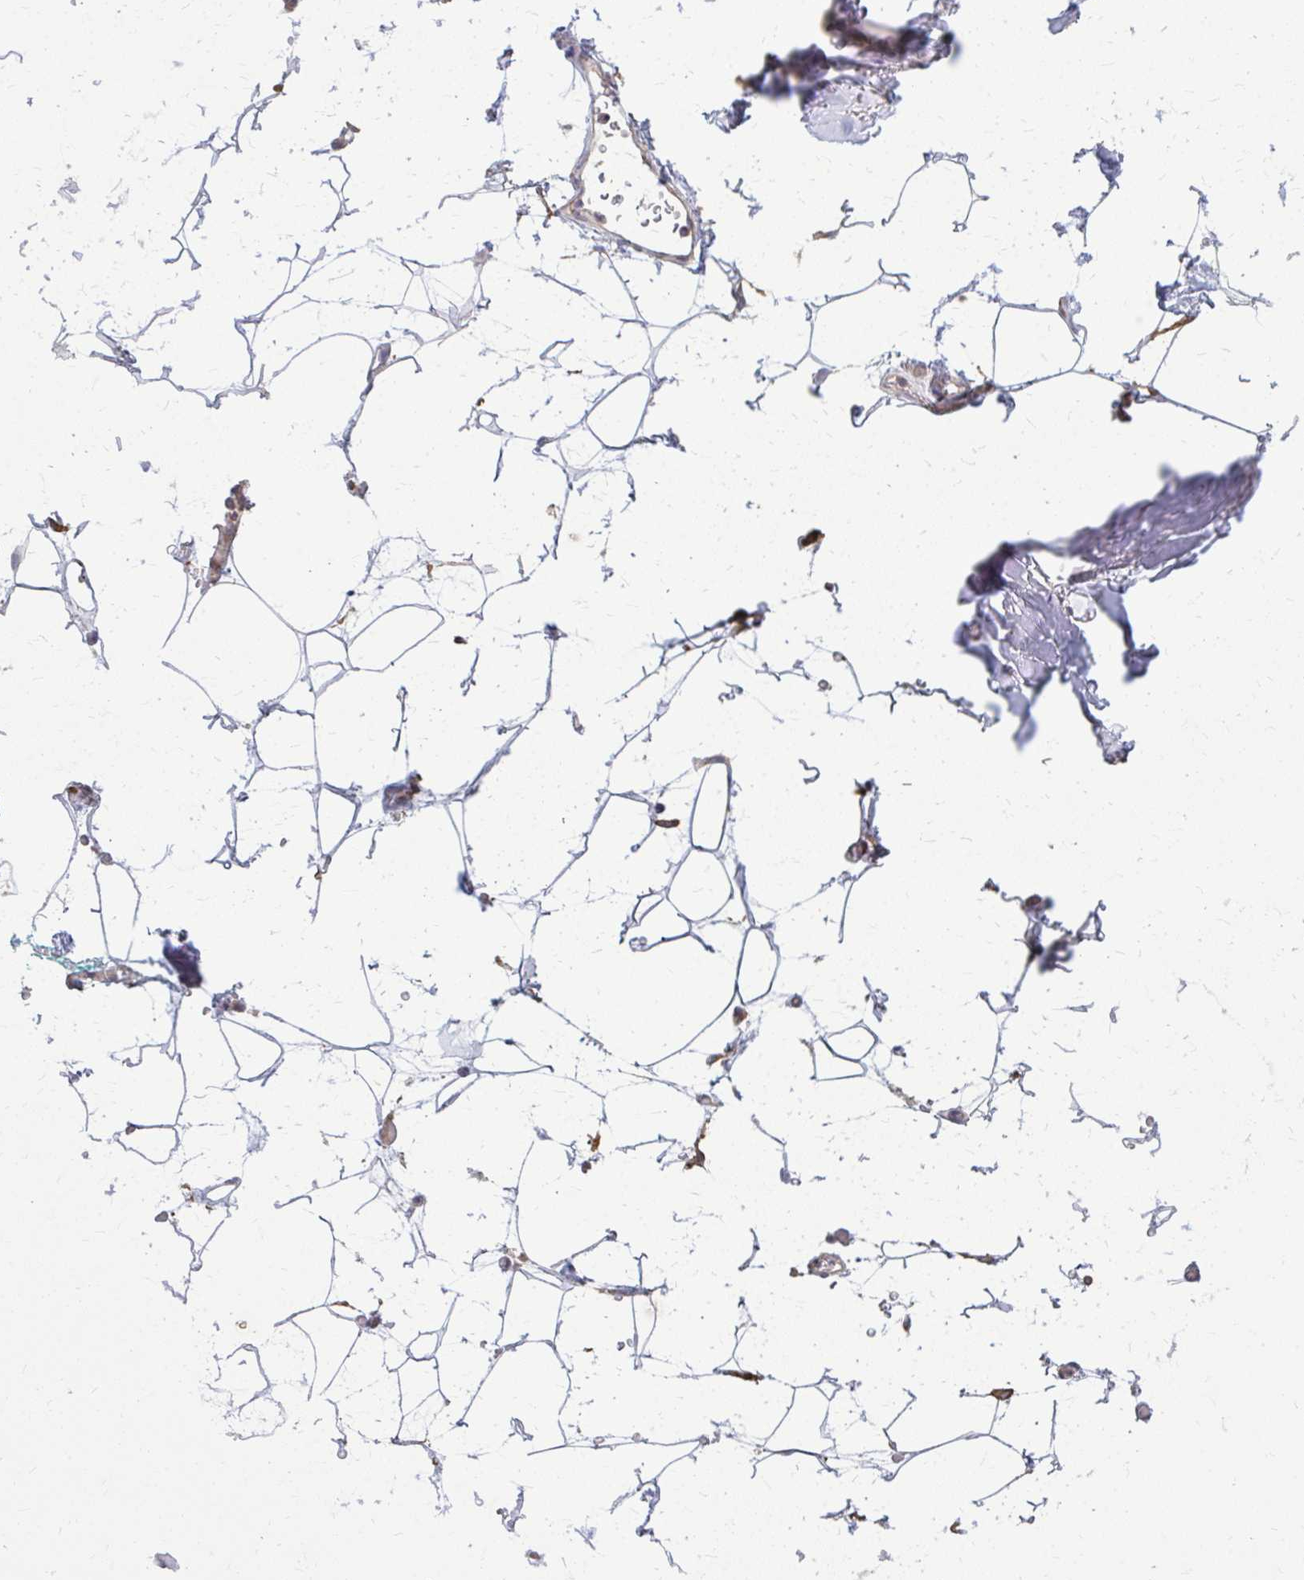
{"staining": {"intensity": "negative", "quantity": "none", "location": "none"}, "tissue": "adipose tissue", "cell_type": "Adipocytes", "image_type": "normal", "snomed": [{"axis": "morphology", "description": "Normal tissue, NOS"}, {"axis": "topography", "description": "Anal"}, {"axis": "topography", "description": "Peripheral nerve tissue"}], "caption": "The micrograph shows no significant expression in adipocytes of adipose tissue. The staining was performed using DAB to visualize the protein expression in brown, while the nuclei were stained in blue with hematoxylin (Magnification: 20x).", "gene": "OXNAD1", "patient": {"sex": "male", "age": 78}}